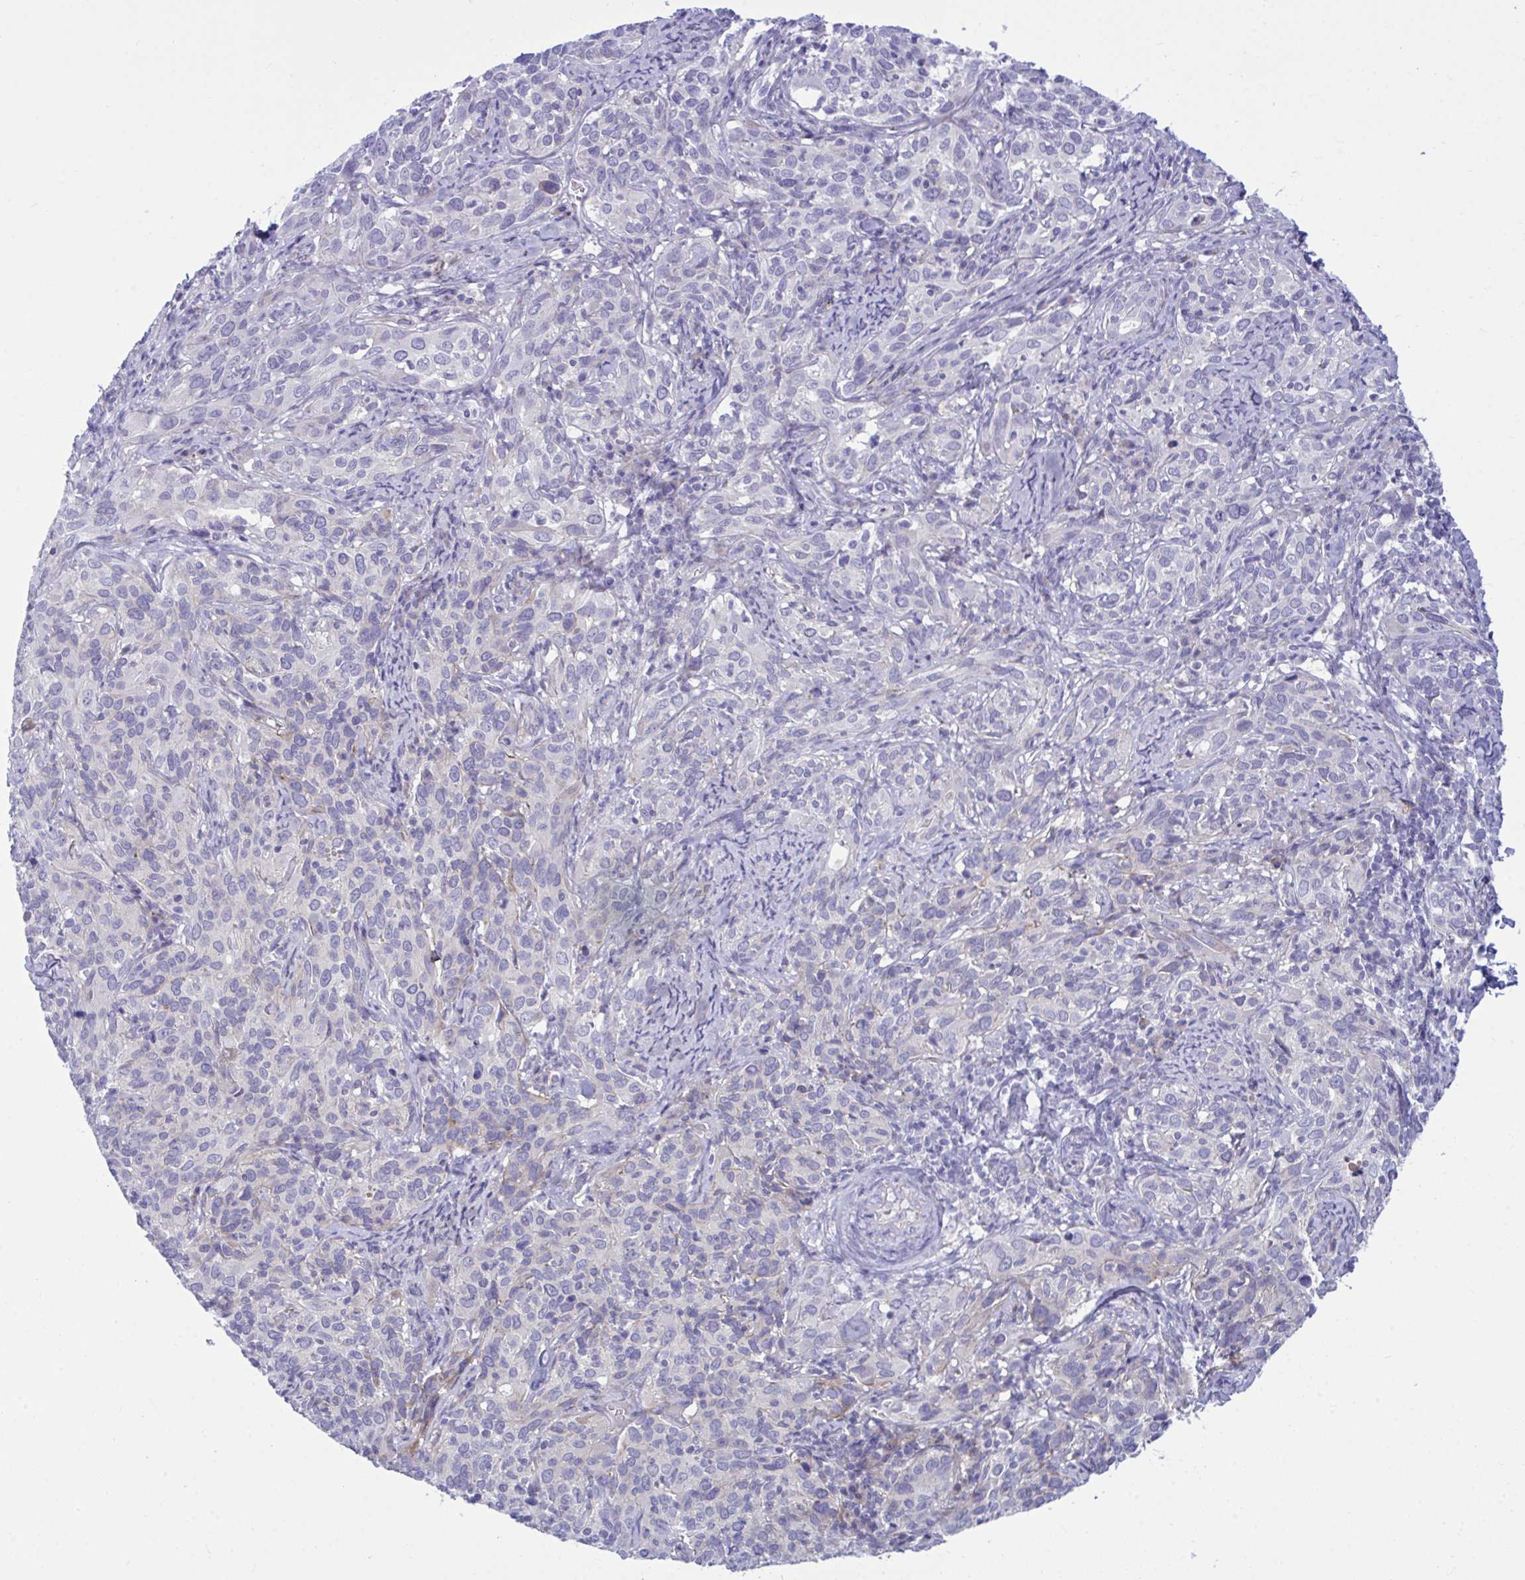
{"staining": {"intensity": "negative", "quantity": "none", "location": "none"}, "tissue": "cervical cancer", "cell_type": "Tumor cells", "image_type": "cancer", "snomed": [{"axis": "morphology", "description": "Squamous cell carcinoma, NOS"}, {"axis": "topography", "description": "Cervix"}], "caption": "The immunohistochemistry histopathology image has no significant staining in tumor cells of cervical cancer tissue.", "gene": "MED9", "patient": {"sex": "female", "age": 51}}